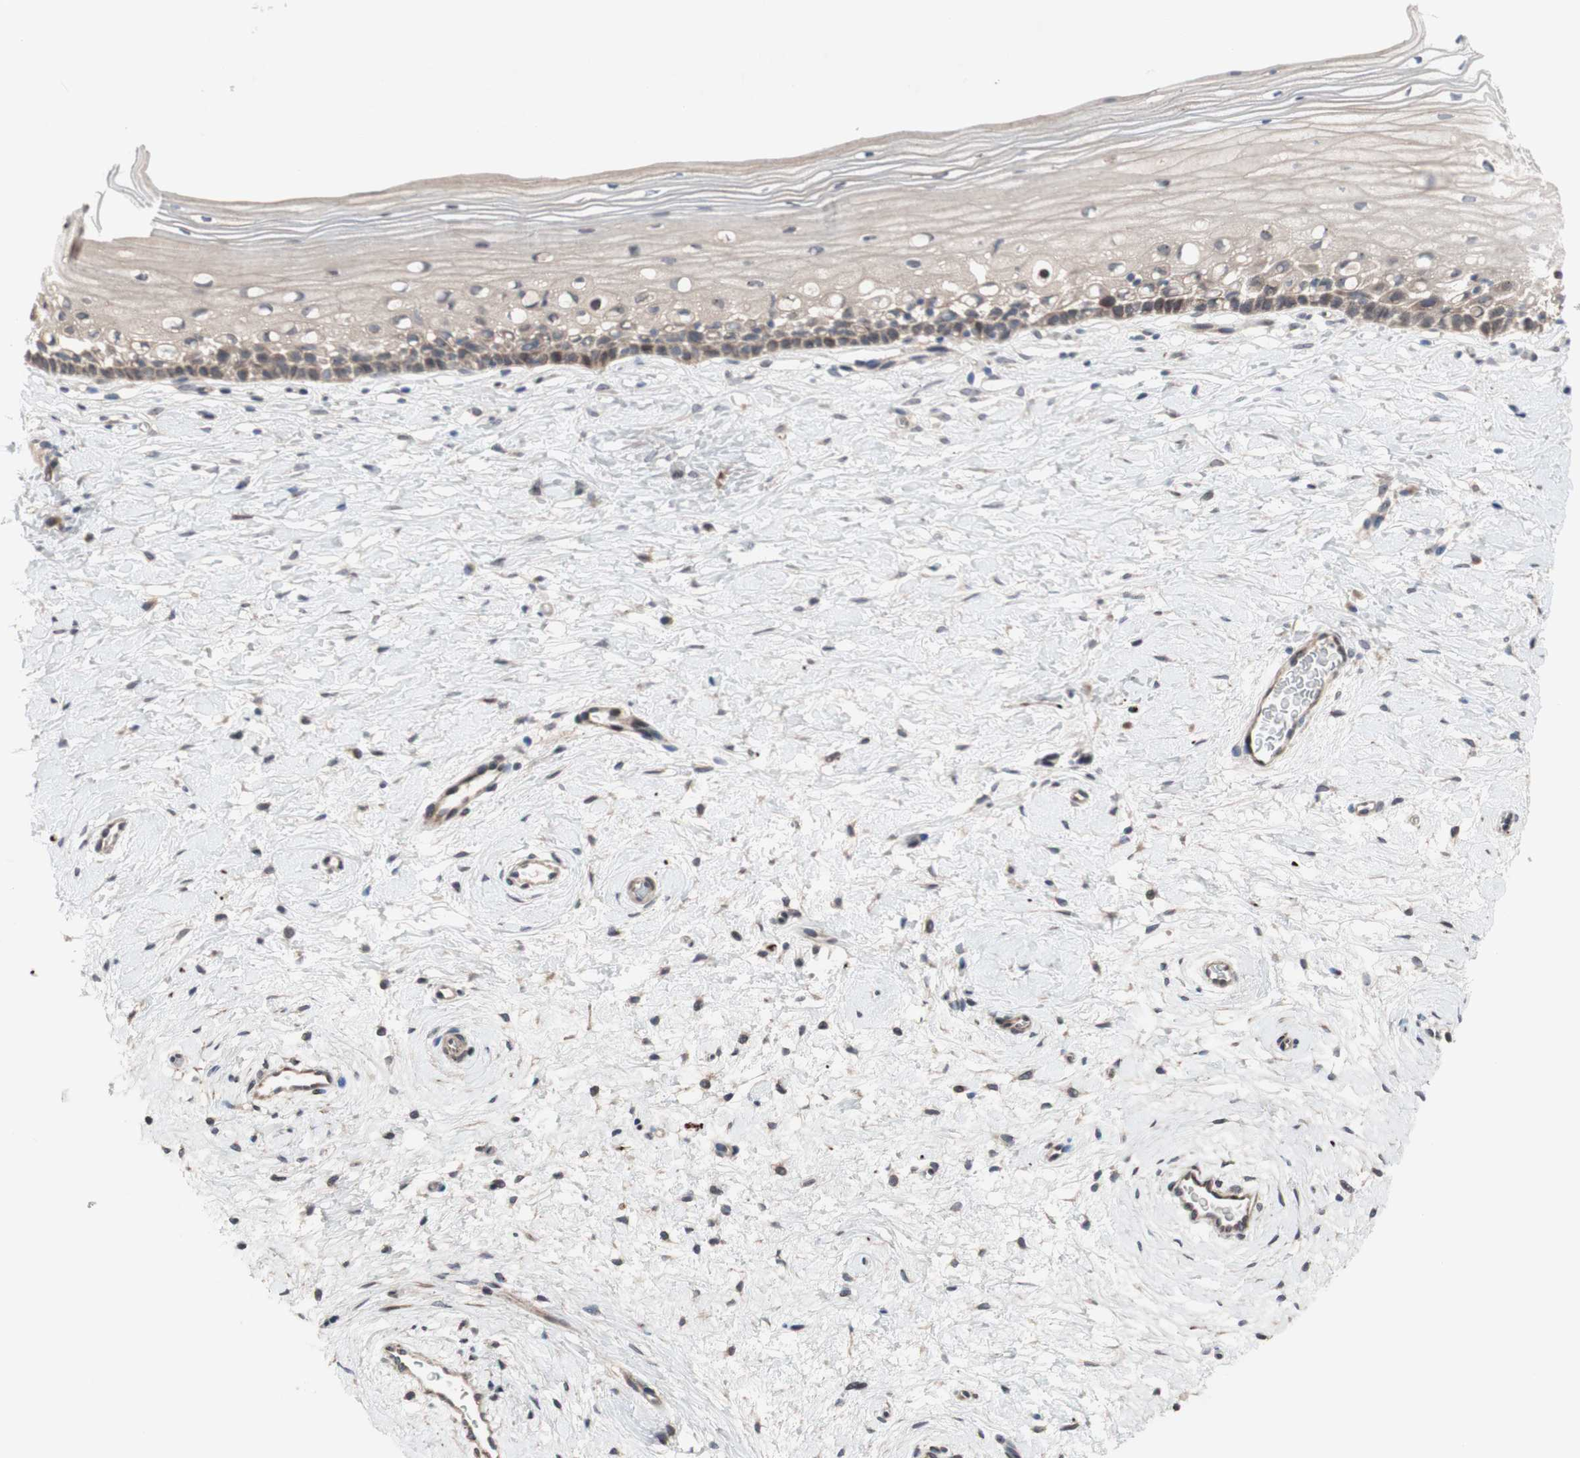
{"staining": {"intensity": "moderate", "quantity": ">75%", "location": "cytoplasmic/membranous"}, "tissue": "cervix", "cell_type": "Glandular cells", "image_type": "normal", "snomed": [{"axis": "morphology", "description": "Normal tissue, NOS"}, {"axis": "topography", "description": "Cervix"}], "caption": "A medium amount of moderate cytoplasmic/membranous expression is seen in about >75% of glandular cells in normal cervix. The staining was performed using DAB, with brown indicating positive protein expression. Nuclei are stained blue with hematoxylin.", "gene": "OAZ1", "patient": {"sex": "female", "age": 39}}